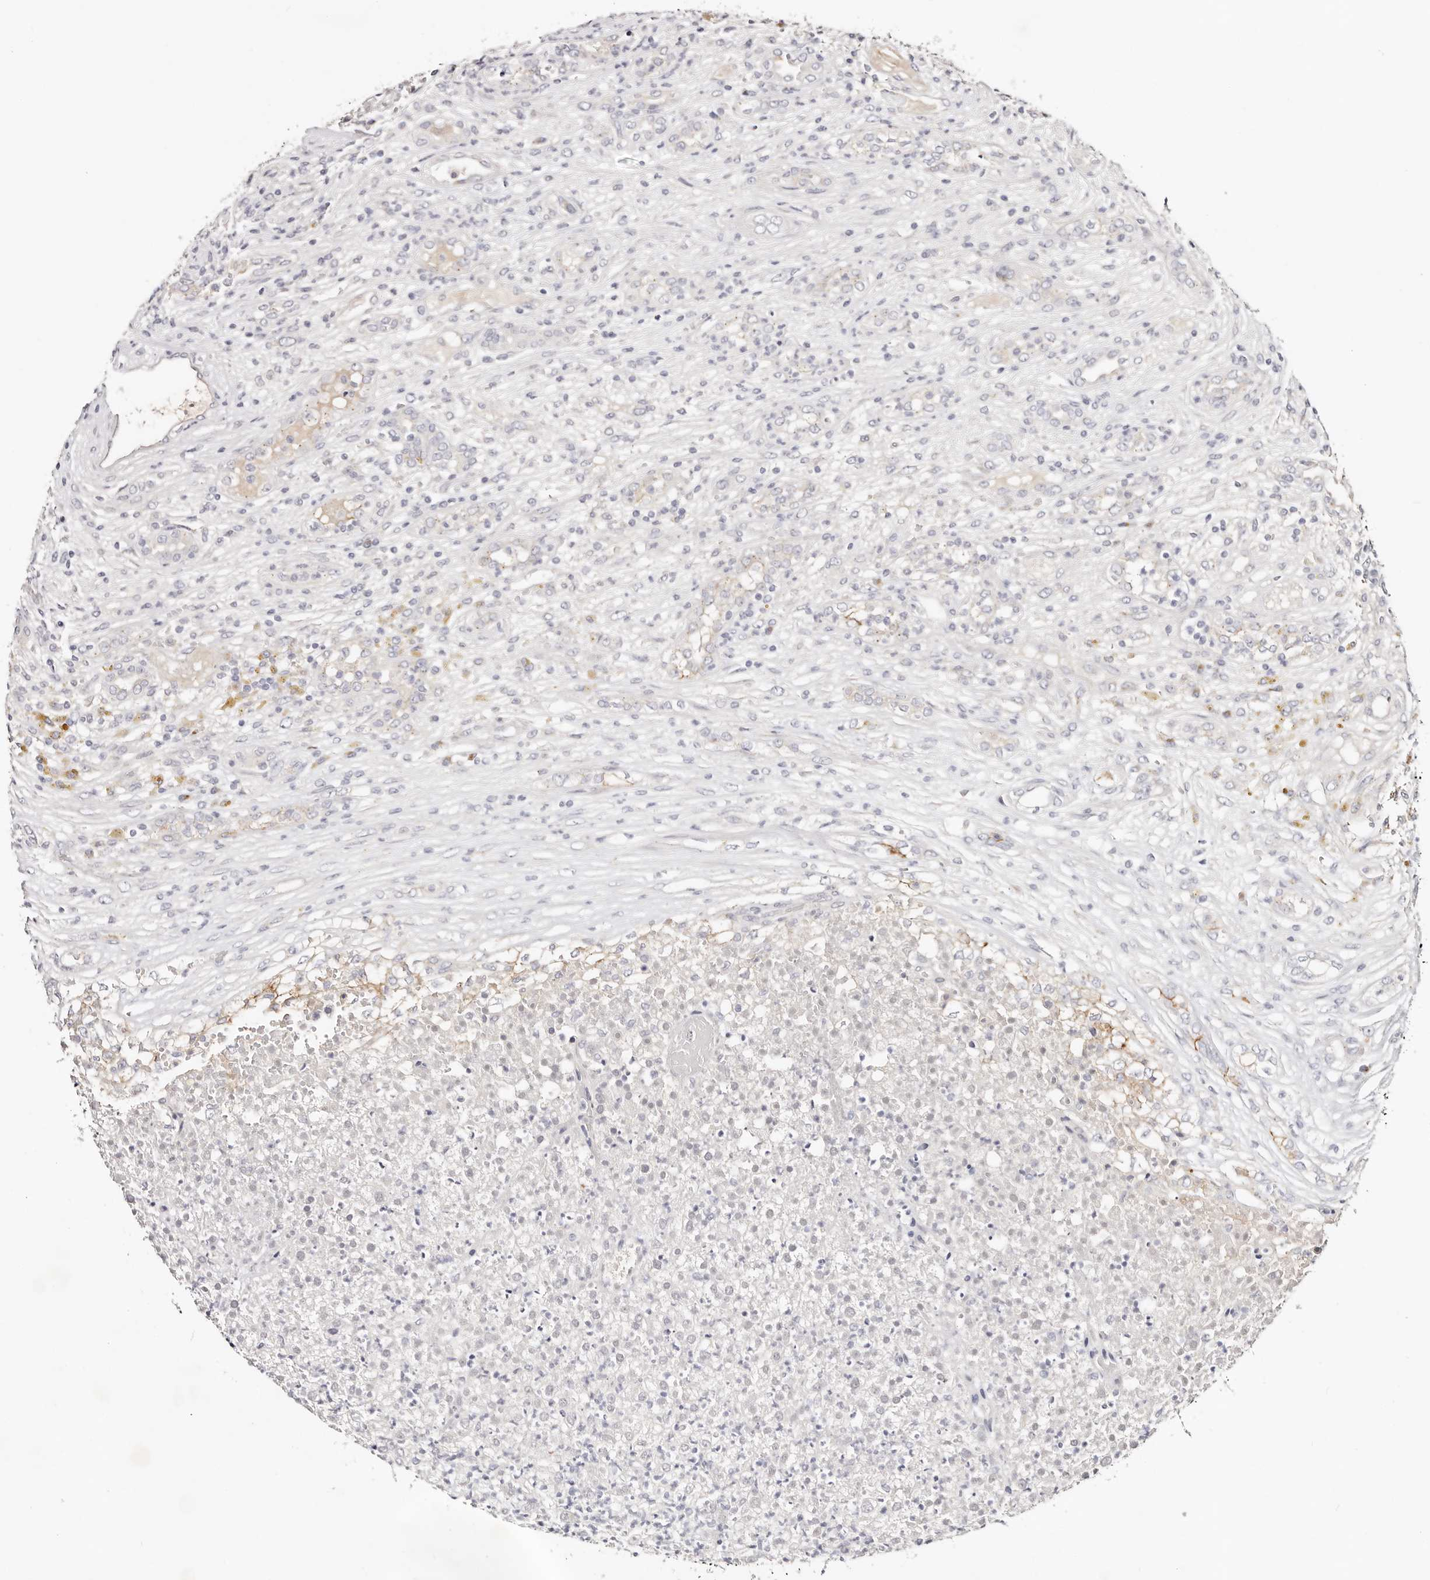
{"staining": {"intensity": "negative", "quantity": "none", "location": "none"}, "tissue": "renal cancer", "cell_type": "Tumor cells", "image_type": "cancer", "snomed": [{"axis": "morphology", "description": "Adenocarcinoma, NOS"}, {"axis": "topography", "description": "Kidney"}], "caption": "A histopathology image of renal cancer stained for a protein shows no brown staining in tumor cells.", "gene": "DNASE1", "patient": {"sex": "female", "age": 54}}